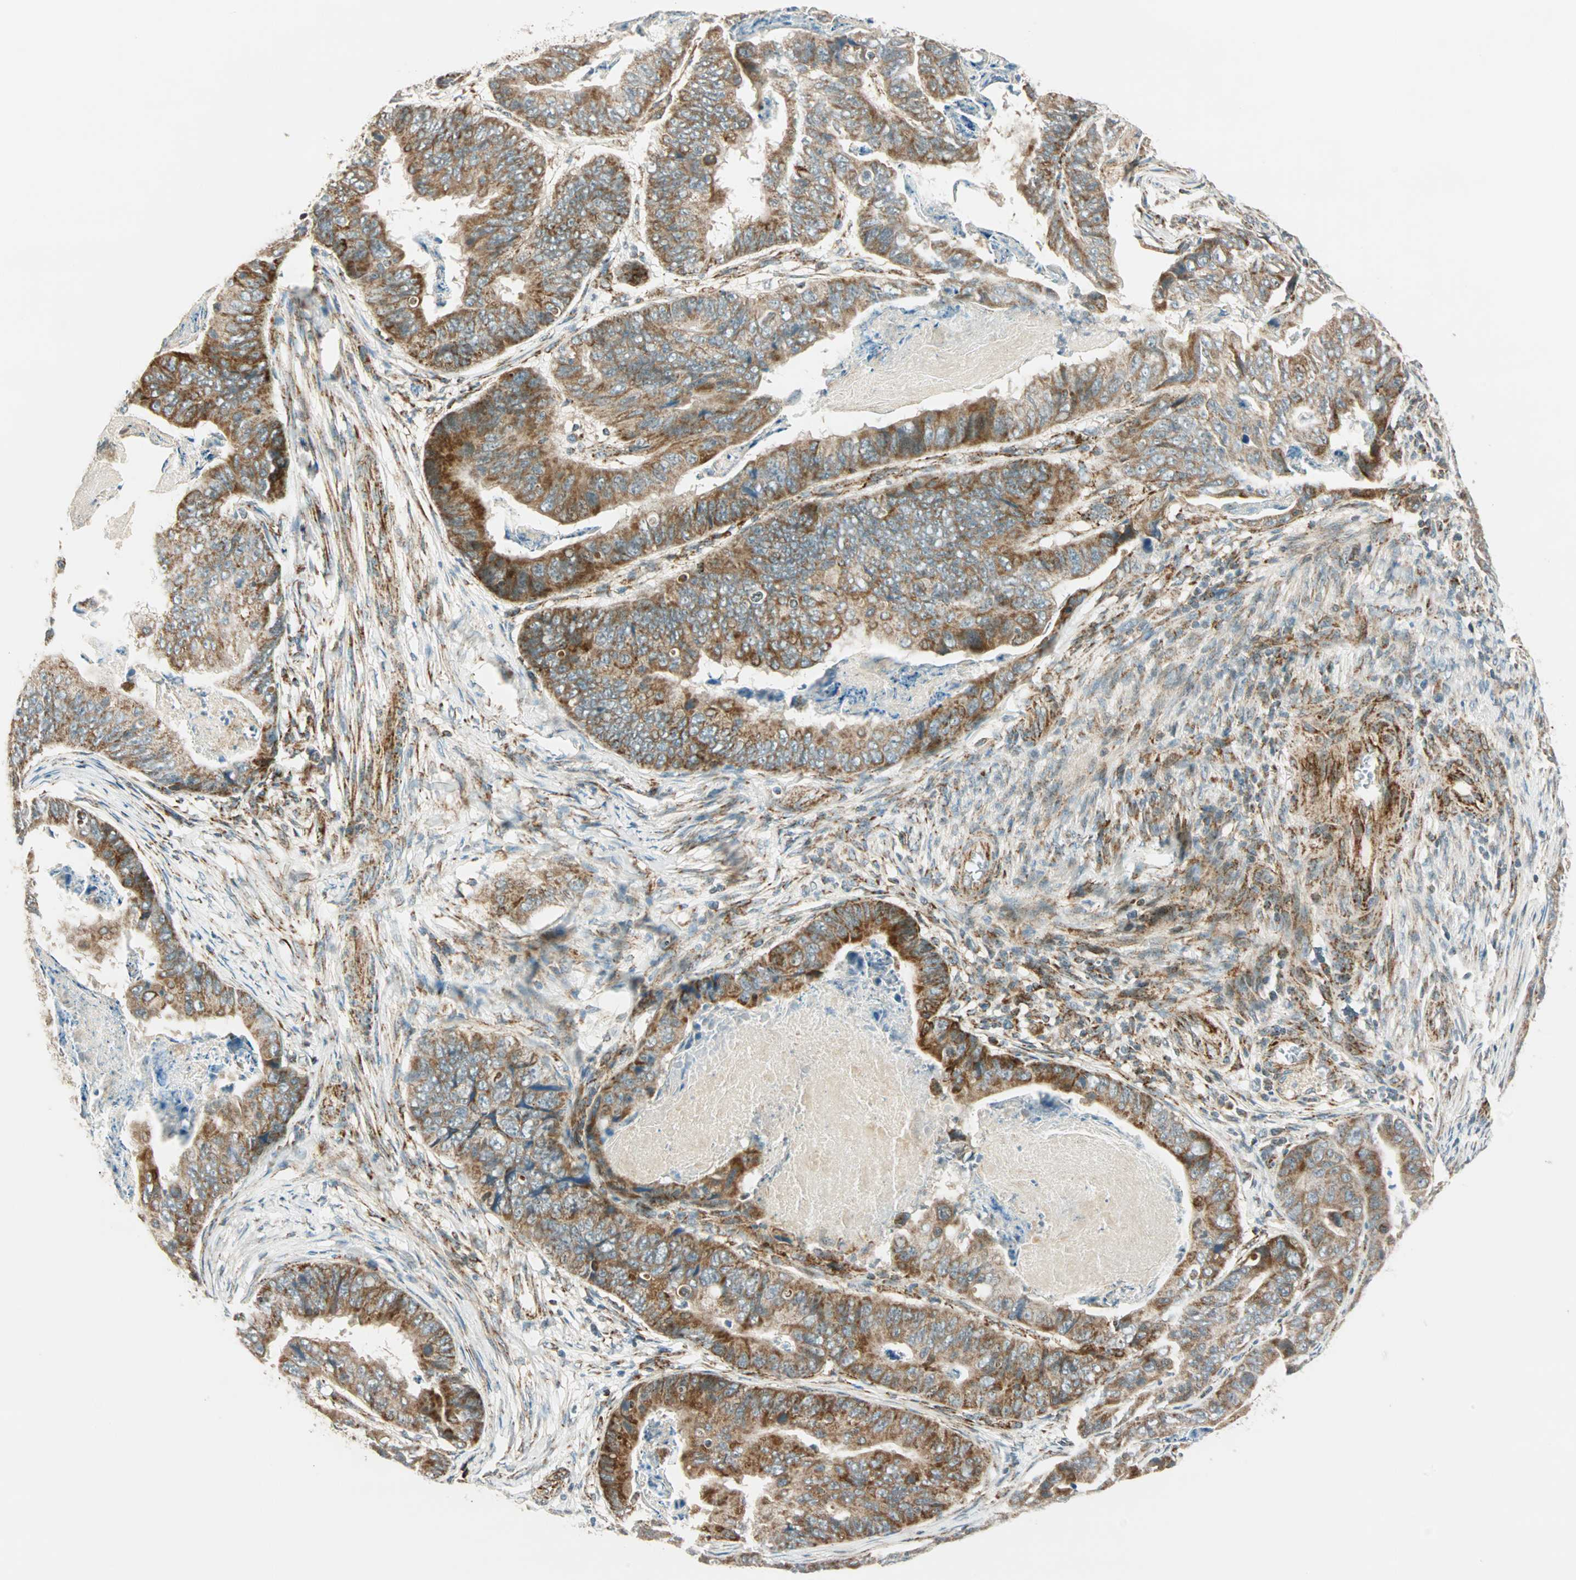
{"staining": {"intensity": "moderate", "quantity": "<25%", "location": "cytoplasmic/membranous"}, "tissue": "stomach cancer", "cell_type": "Tumor cells", "image_type": "cancer", "snomed": [{"axis": "morphology", "description": "Adenocarcinoma, NOS"}, {"axis": "topography", "description": "Stomach, lower"}], "caption": "Protein expression analysis of adenocarcinoma (stomach) shows moderate cytoplasmic/membranous positivity in about <25% of tumor cells. Ihc stains the protein of interest in brown and the nuclei are stained blue.", "gene": "SPRY4", "patient": {"sex": "male", "age": 77}}